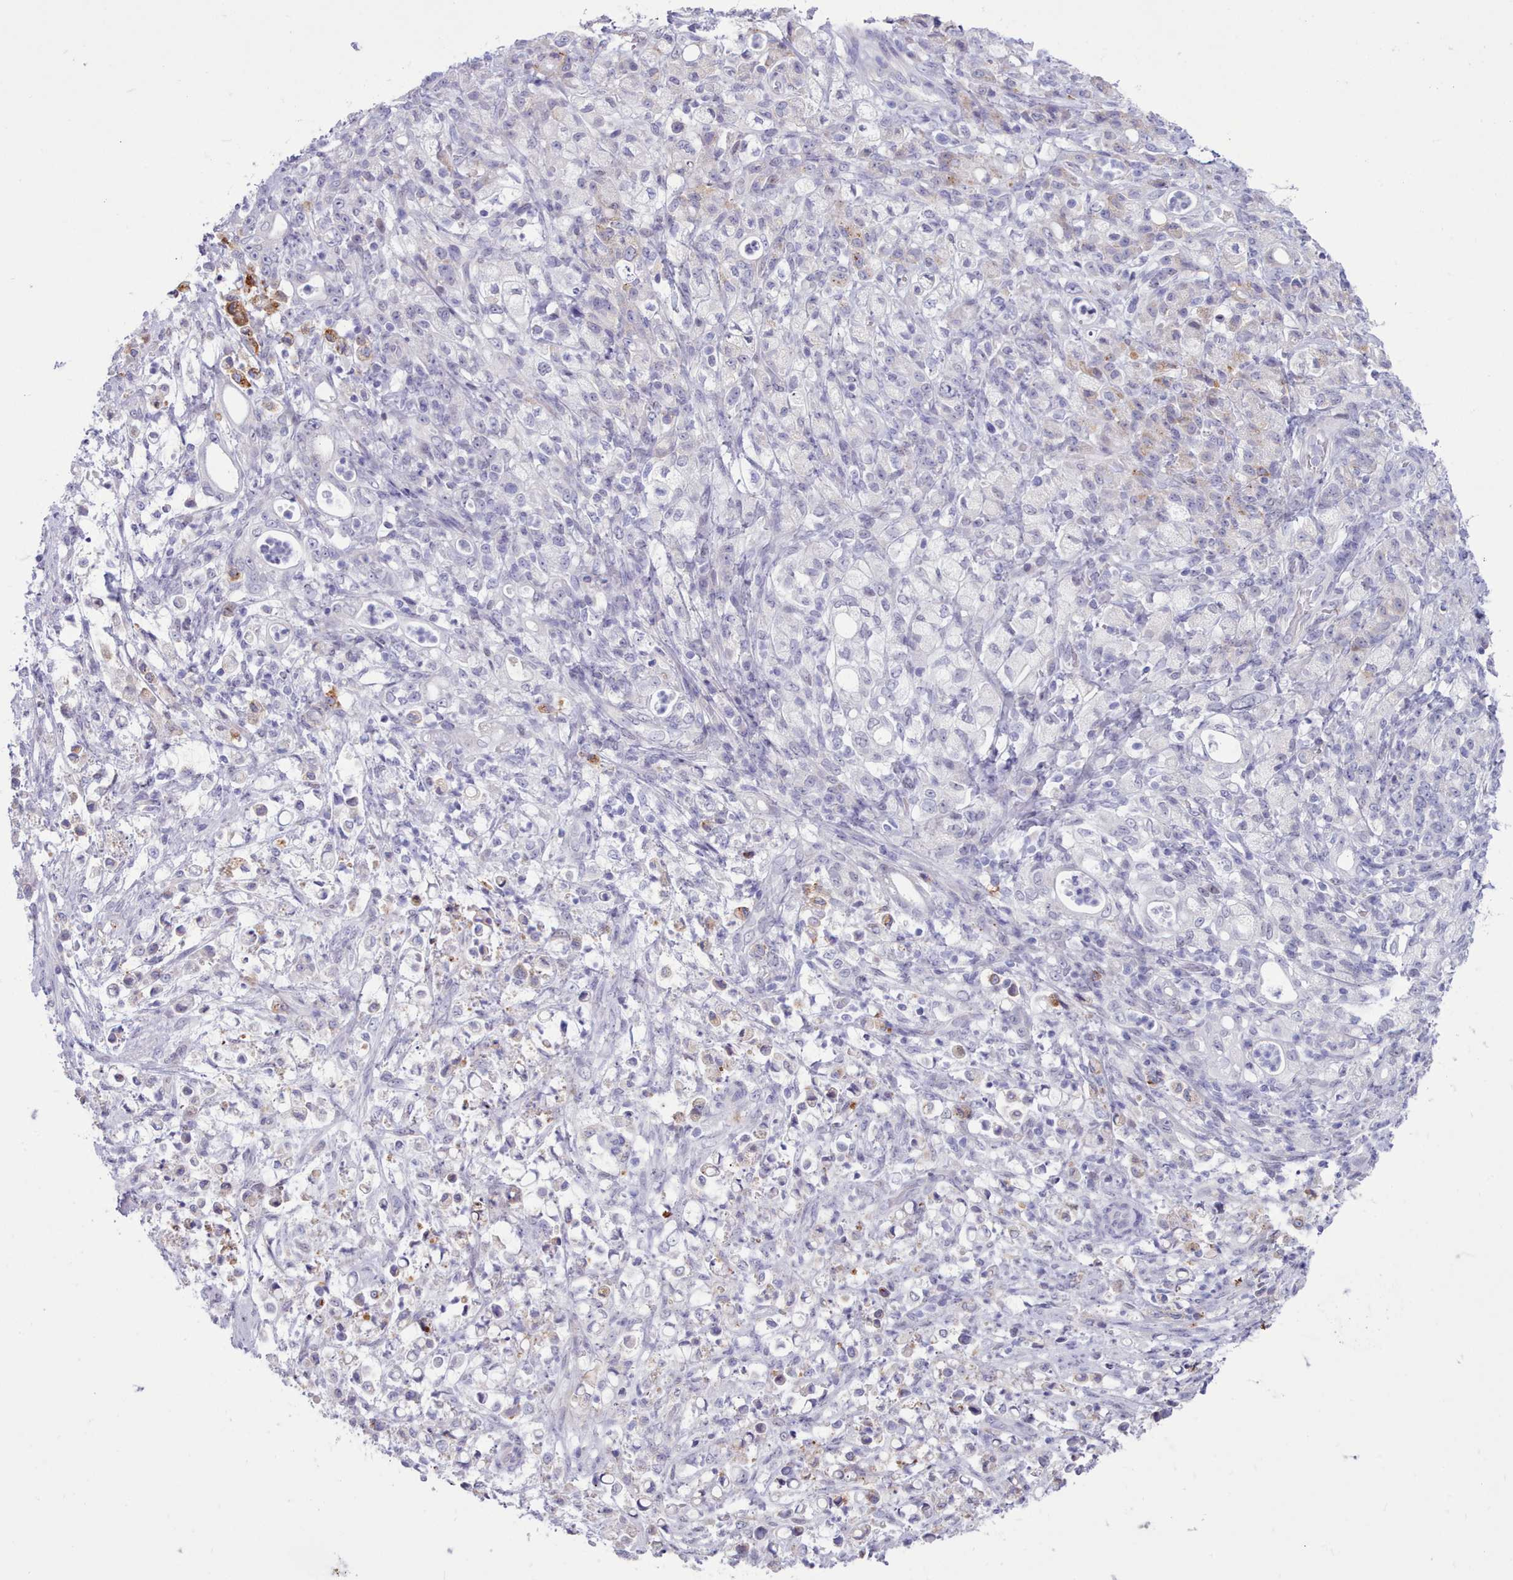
{"staining": {"intensity": "moderate", "quantity": "<25%", "location": "cytoplasmic/membranous"}, "tissue": "stomach cancer", "cell_type": "Tumor cells", "image_type": "cancer", "snomed": [{"axis": "morphology", "description": "Adenocarcinoma, NOS"}, {"axis": "topography", "description": "Stomach"}], "caption": "A brown stain shows moderate cytoplasmic/membranous expression of a protein in stomach adenocarcinoma tumor cells.", "gene": "TMEM253", "patient": {"sex": "female", "age": 60}}